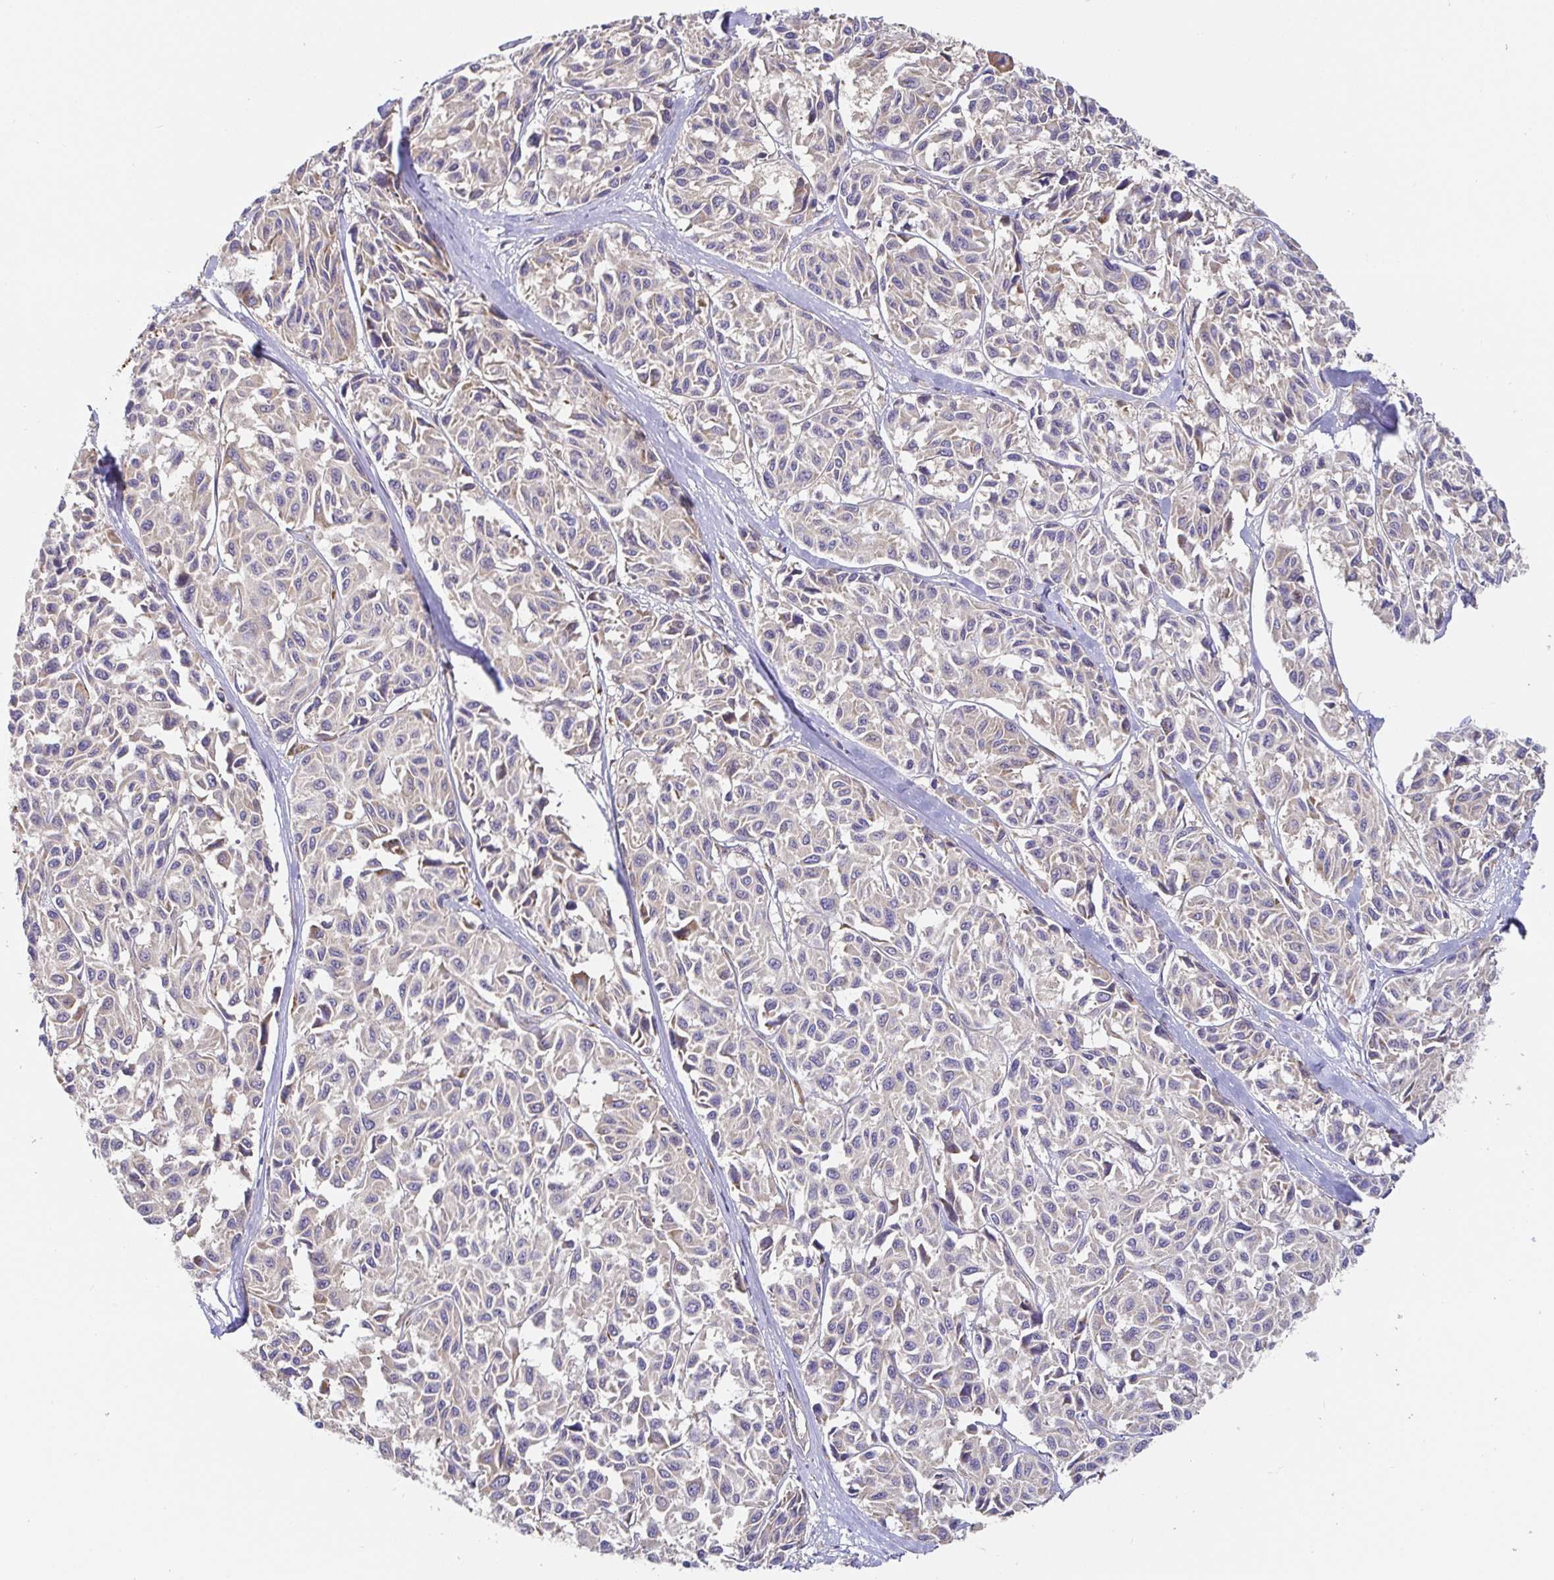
{"staining": {"intensity": "weak", "quantity": "25%-75%", "location": "cytoplasmic/membranous"}, "tissue": "melanoma", "cell_type": "Tumor cells", "image_type": "cancer", "snomed": [{"axis": "morphology", "description": "Malignant melanoma, NOS"}, {"axis": "topography", "description": "Skin"}], "caption": "Immunohistochemical staining of melanoma demonstrates weak cytoplasmic/membranous protein staining in about 25%-75% of tumor cells. Using DAB (3,3'-diaminobenzidine) (brown) and hematoxylin (blue) stains, captured at high magnification using brightfield microscopy.", "gene": "PDPK1", "patient": {"sex": "female", "age": 66}}